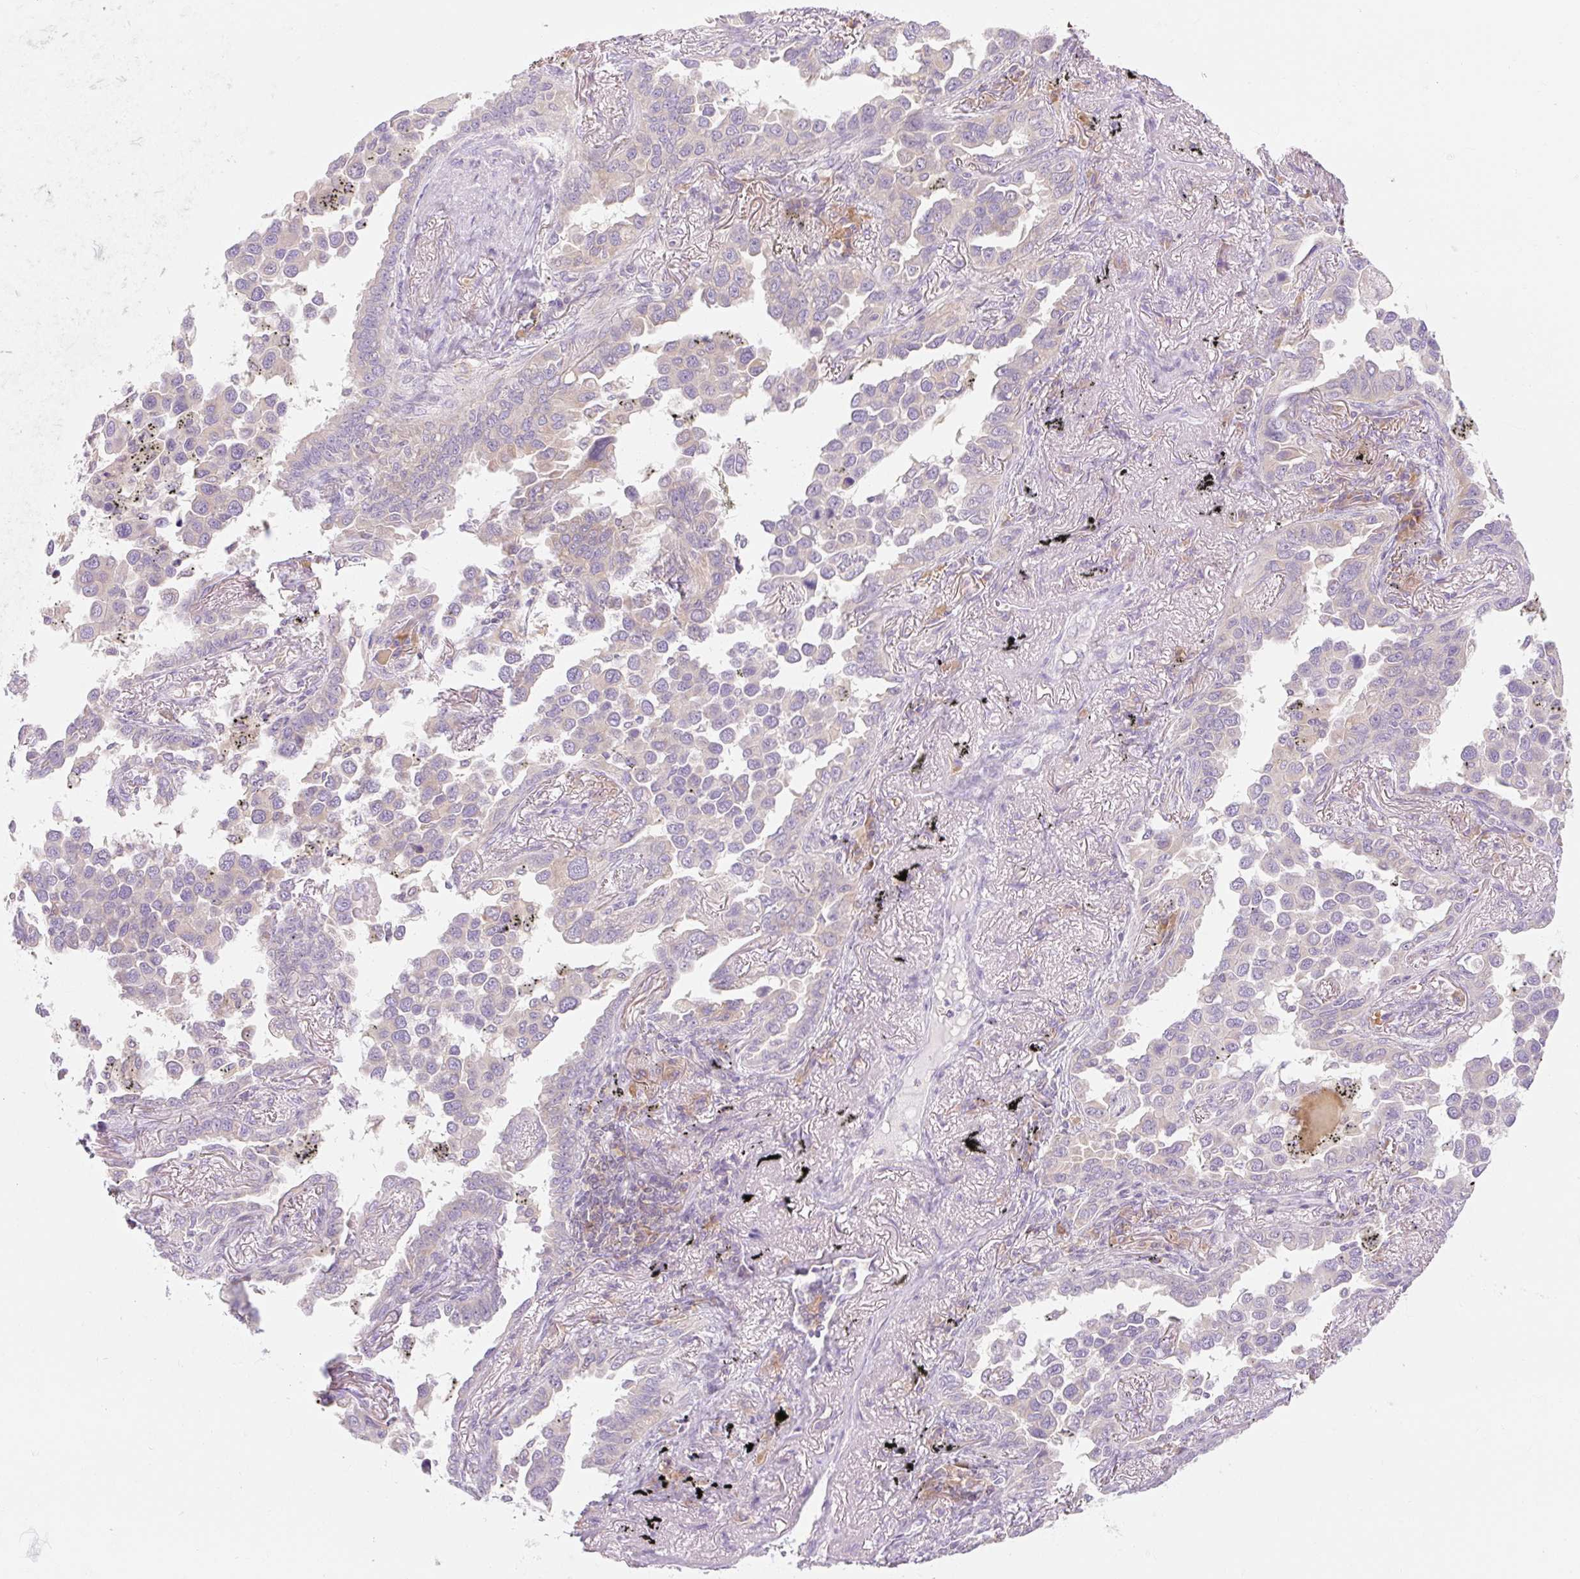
{"staining": {"intensity": "negative", "quantity": "none", "location": "none"}, "tissue": "lung cancer", "cell_type": "Tumor cells", "image_type": "cancer", "snomed": [{"axis": "morphology", "description": "Adenocarcinoma, NOS"}, {"axis": "topography", "description": "Lung"}], "caption": "An image of human lung adenocarcinoma is negative for staining in tumor cells.", "gene": "MYO1D", "patient": {"sex": "male", "age": 67}}